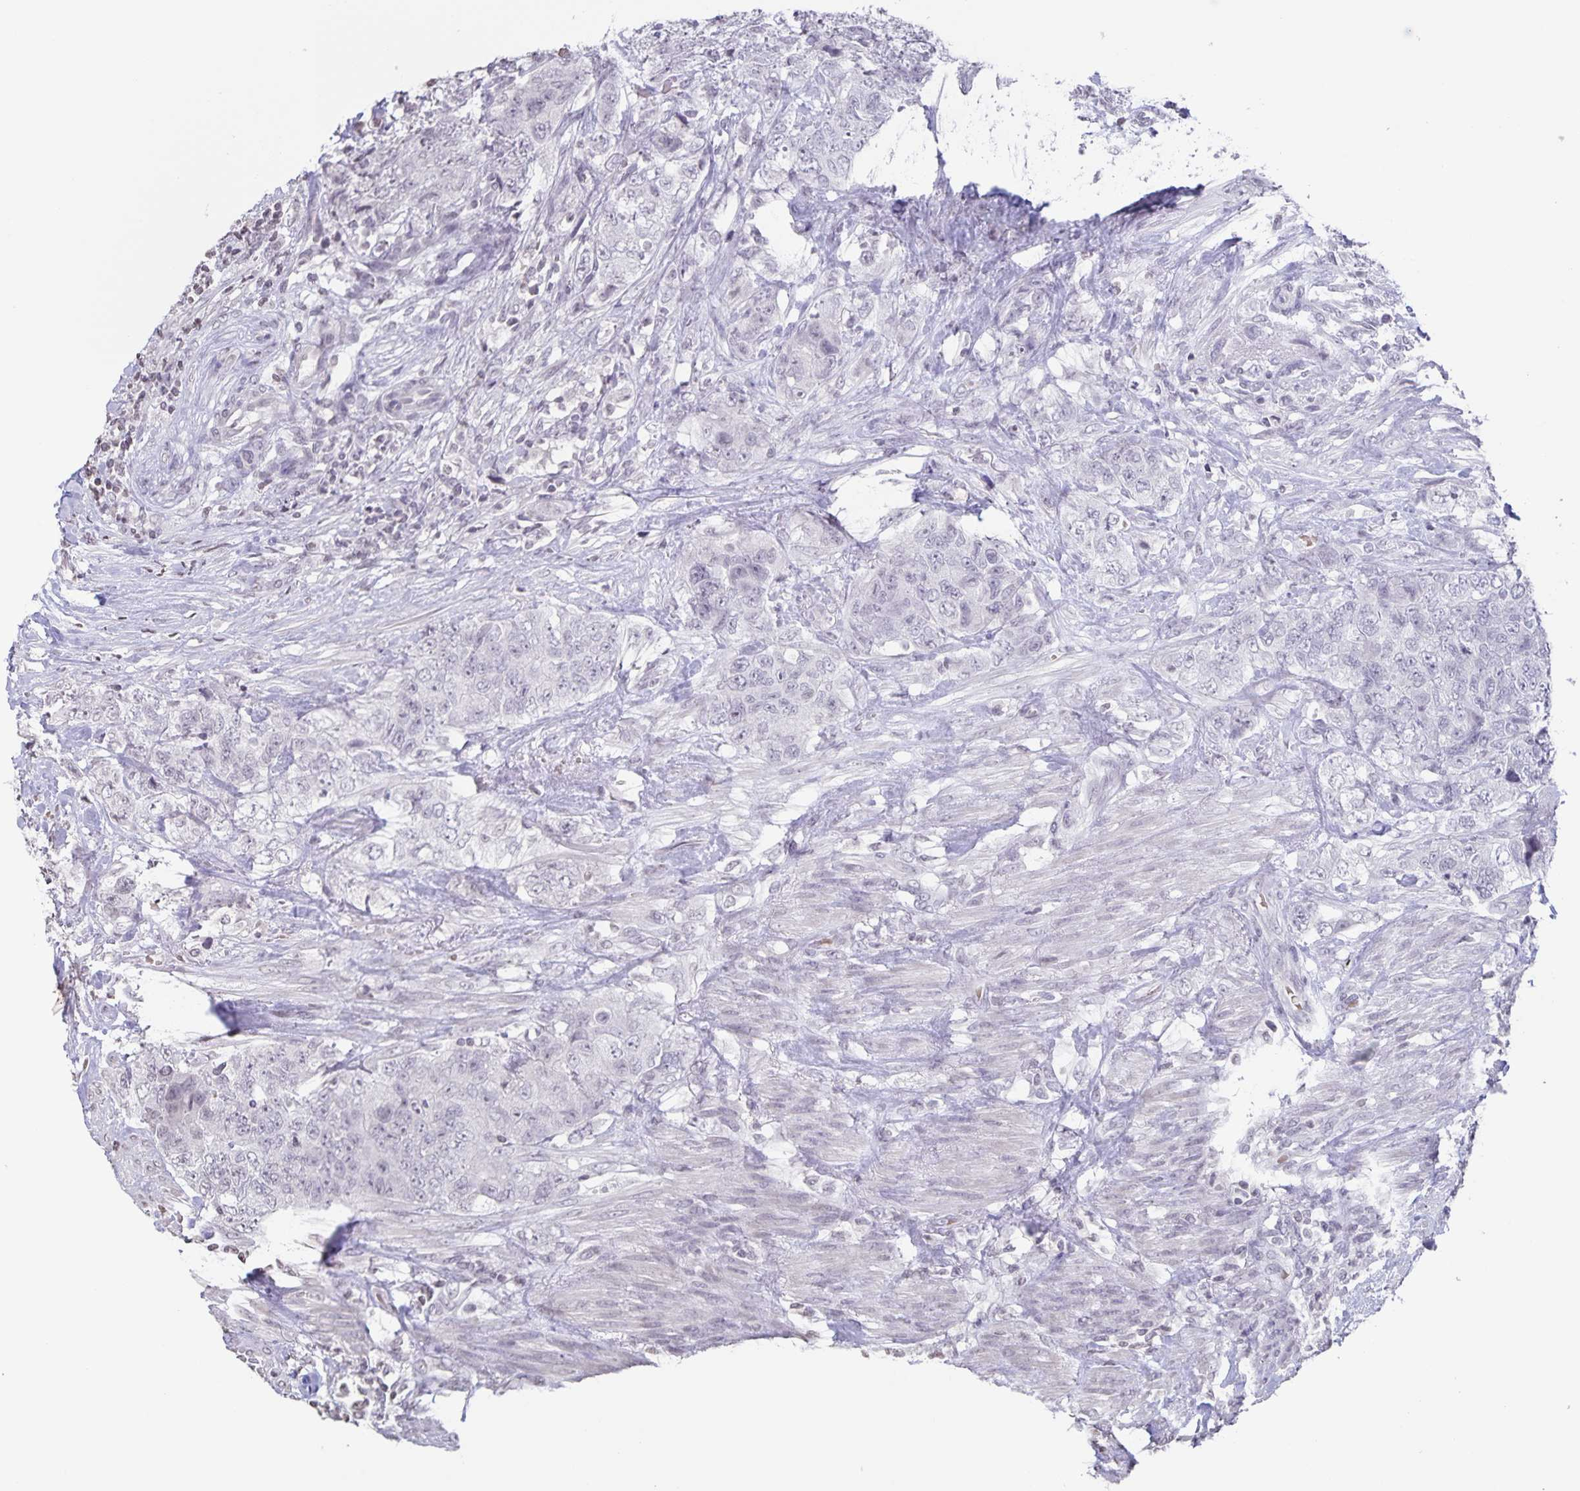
{"staining": {"intensity": "negative", "quantity": "none", "location": "none"}, "tissue": "urothelial cancer", "cell_type": "Tumor cells", "image_type": "cancer", "snomed": [{"axis": "morphology", "description": "Urothelial carcinoma, High grade"}, {"axis": "topography", "description": "Urinary bladder"}], "caption": "IHC micrograph of neoplastic tissue: human urothelial cancer stained with DAB (3,3'-diaminobenzidine) reveals no significant protein expression in tumor cells.", "gene": "AQP4", "patient": {"sex": "female", "age": 78}}